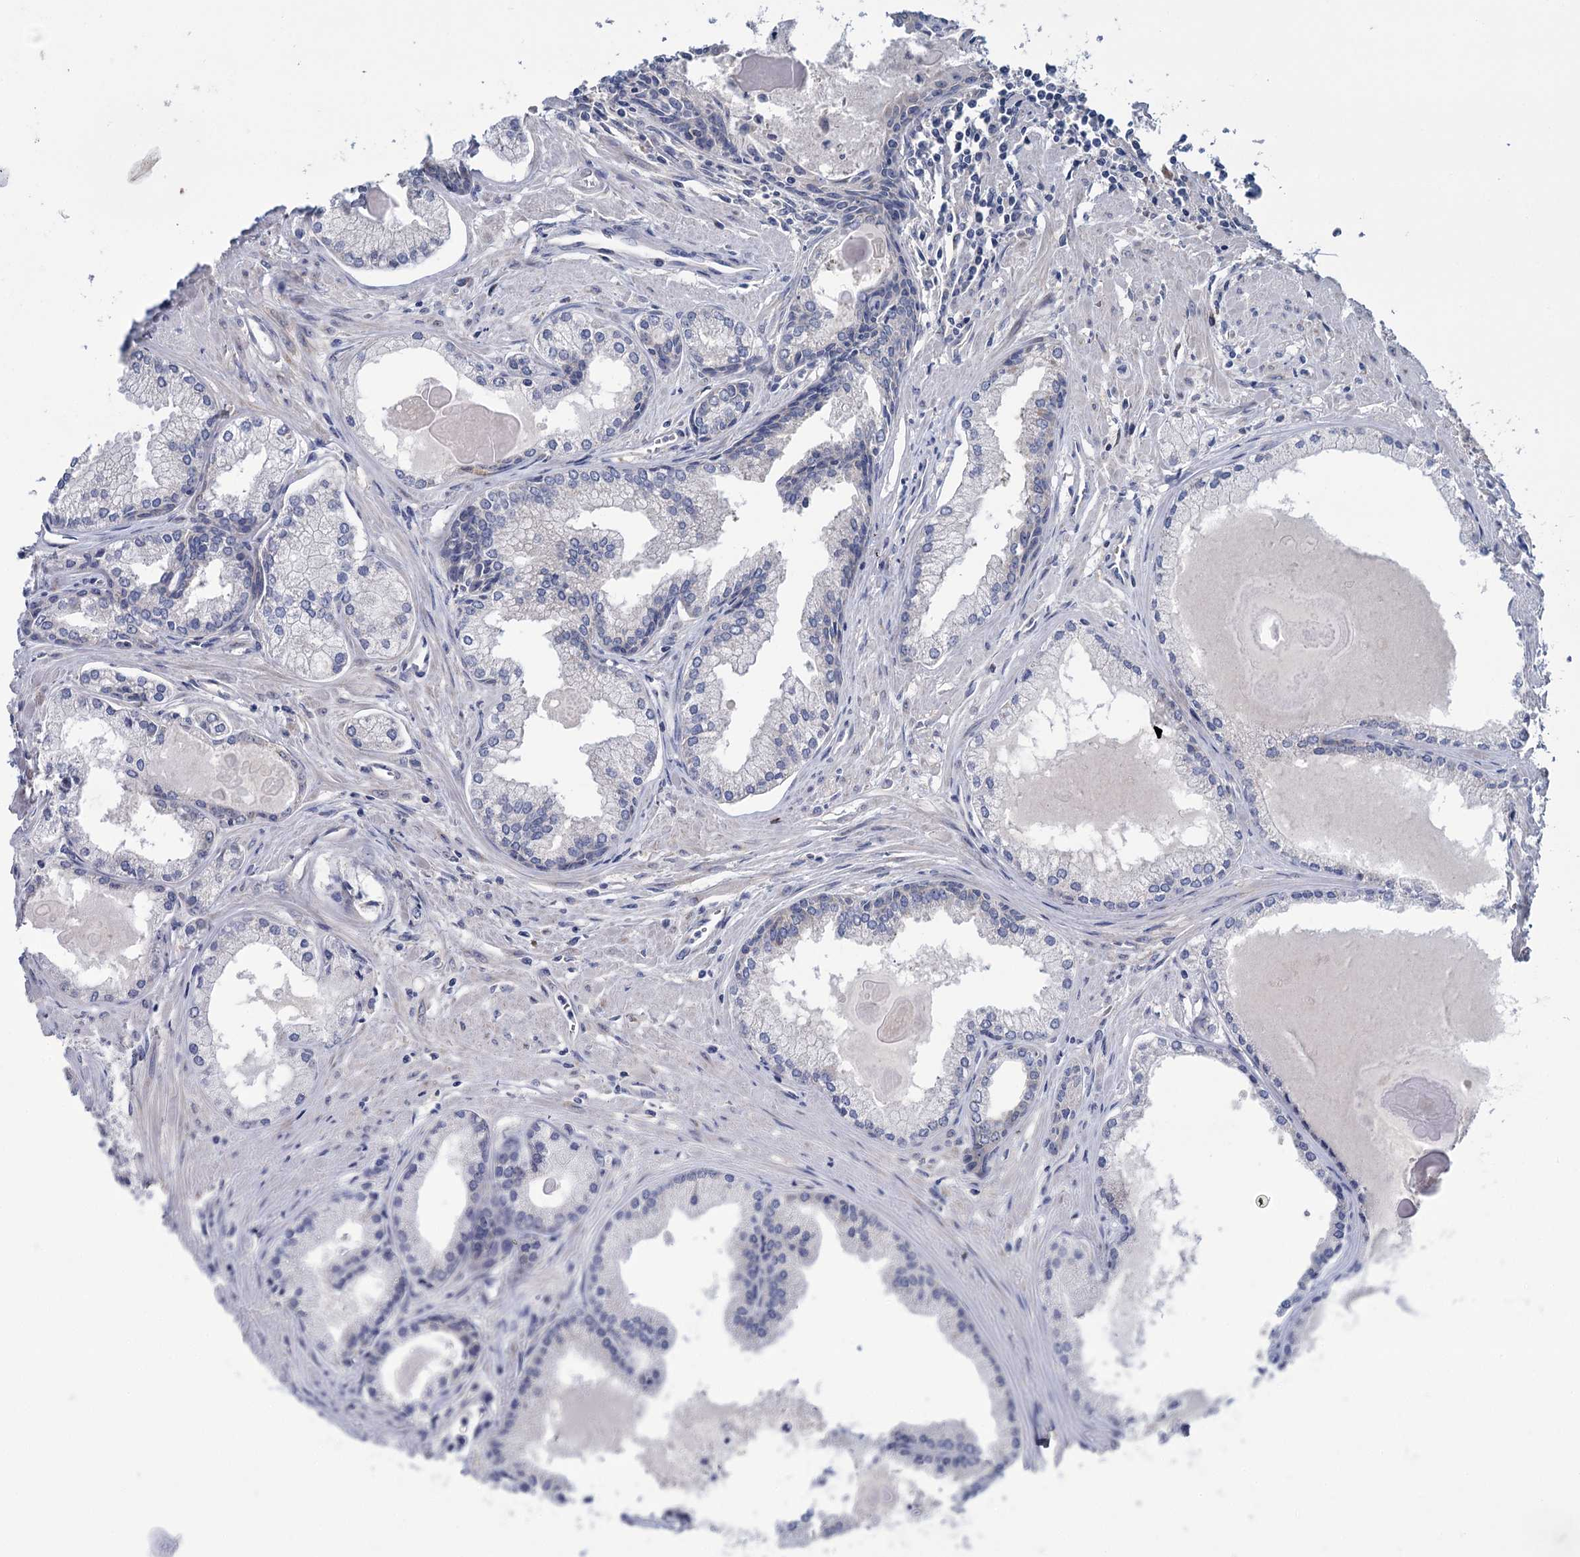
{"staining": {"intensity": "negative", "quantity": "none", "location": "none"}, "tissue": "prostate cancer", "cell_type": "Tumor cells", "image_type": "cancer", "snomed": [{"axis": "morphology", "description": "Adenocarcinoma, High grade"}, {"axis": "topography", "description": "Prostate"}], "caption": "Protein analysis of prostate cancer demonstrates no significant expression in tumor cells.", "gene": "GSTM2", "patient": {"sex": "male", "age": 68}}